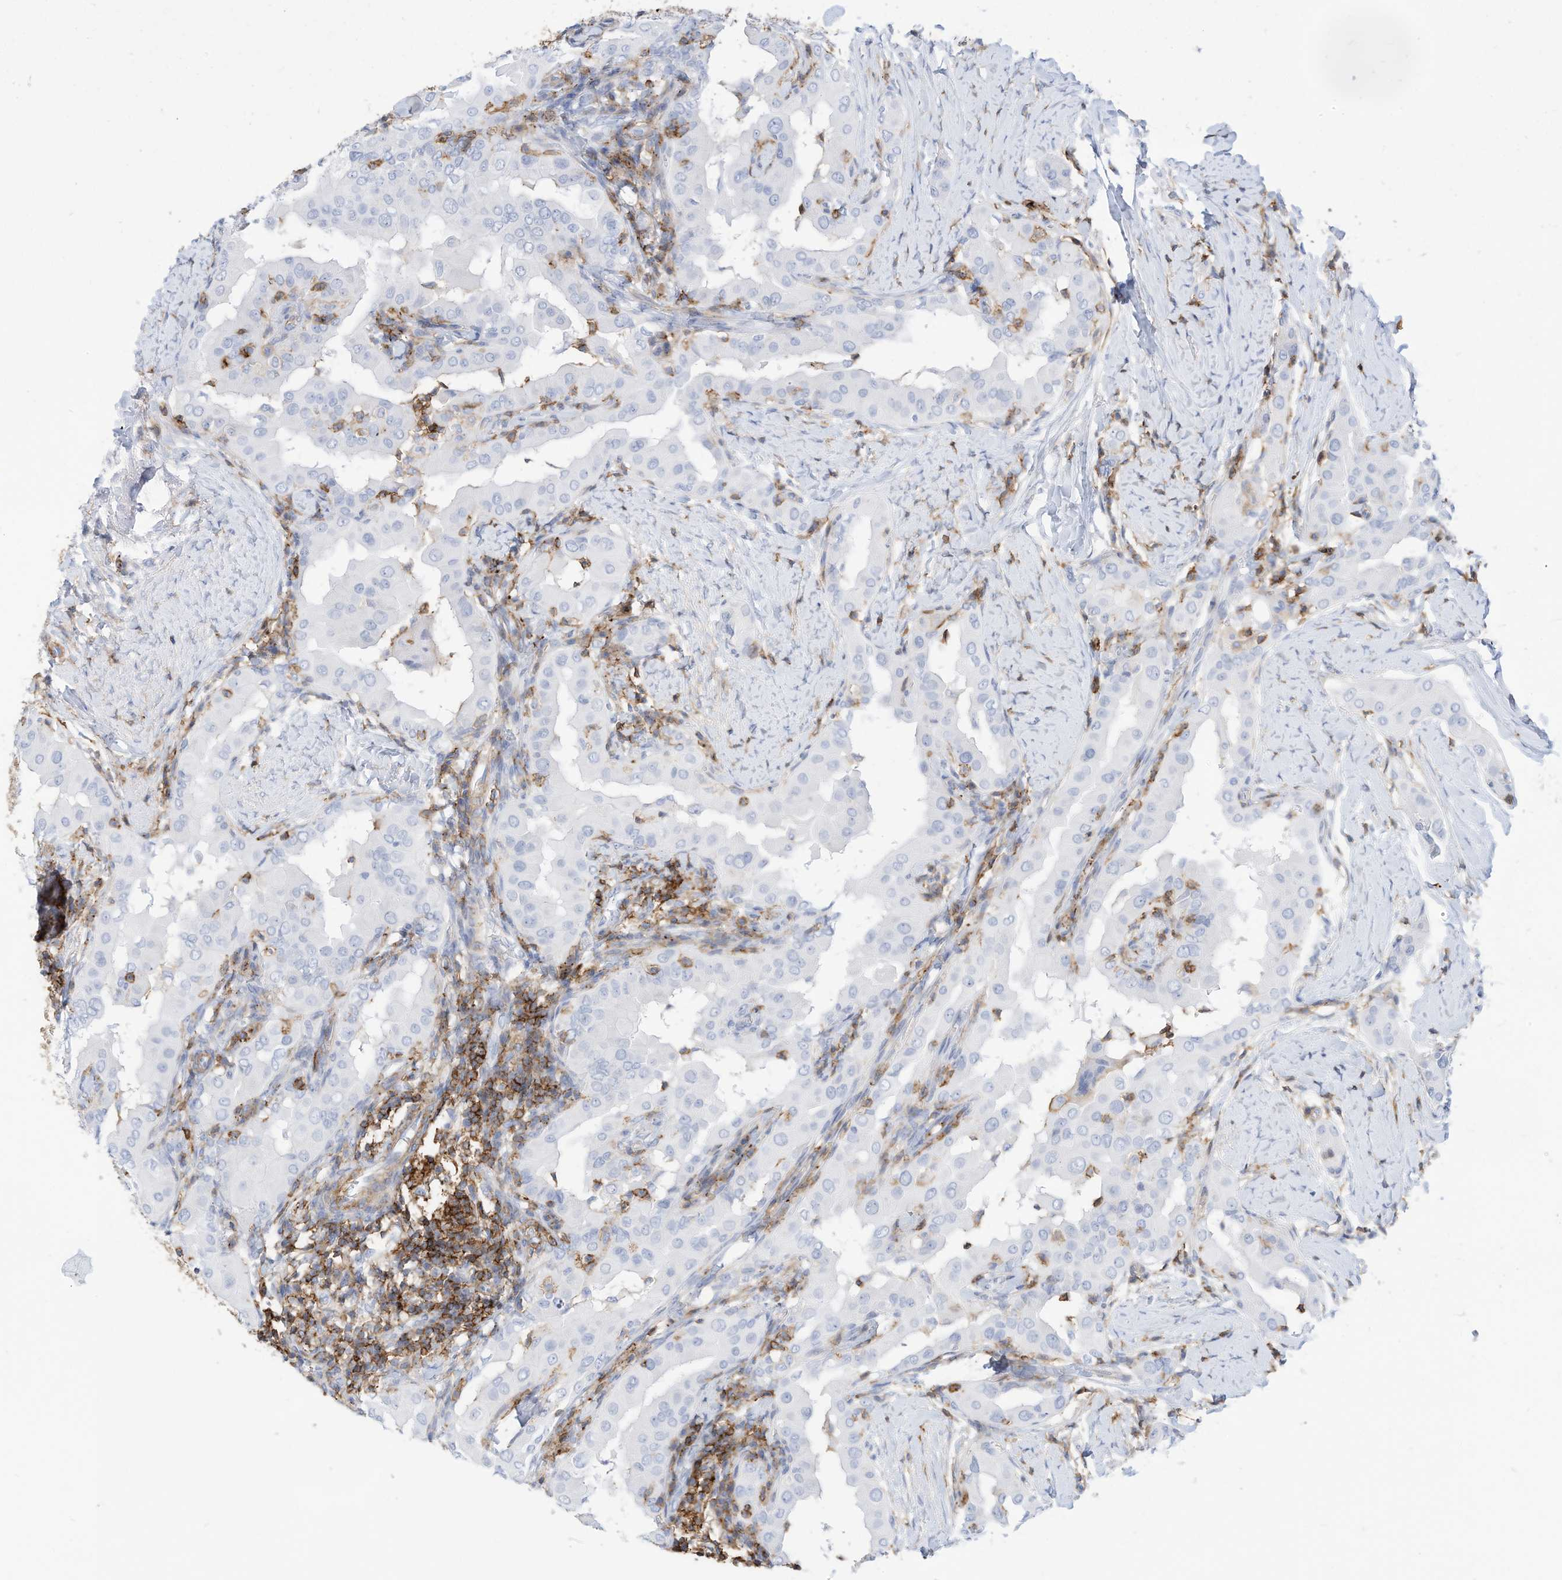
{"staining": {"intensity": "negative", "quantity": "none", "location": "none"}, "tissue": "thyroid cancer", "cell_type": "Tumor cells", "image_type": "cancer", "snomed": [{"axis": "morphology", "description": "Papillary adenocarcinoma, NOS"}, {"axis": "topography", "description": "Thyroid gland"}], "caption": "IHC of papillary adenocarcinoma (thyroid) reveals no staining in tumor cells. Nuclei are stained in blue.", "gene": "TXNDC9", "patient": {"sex": "male", "age": 33}}